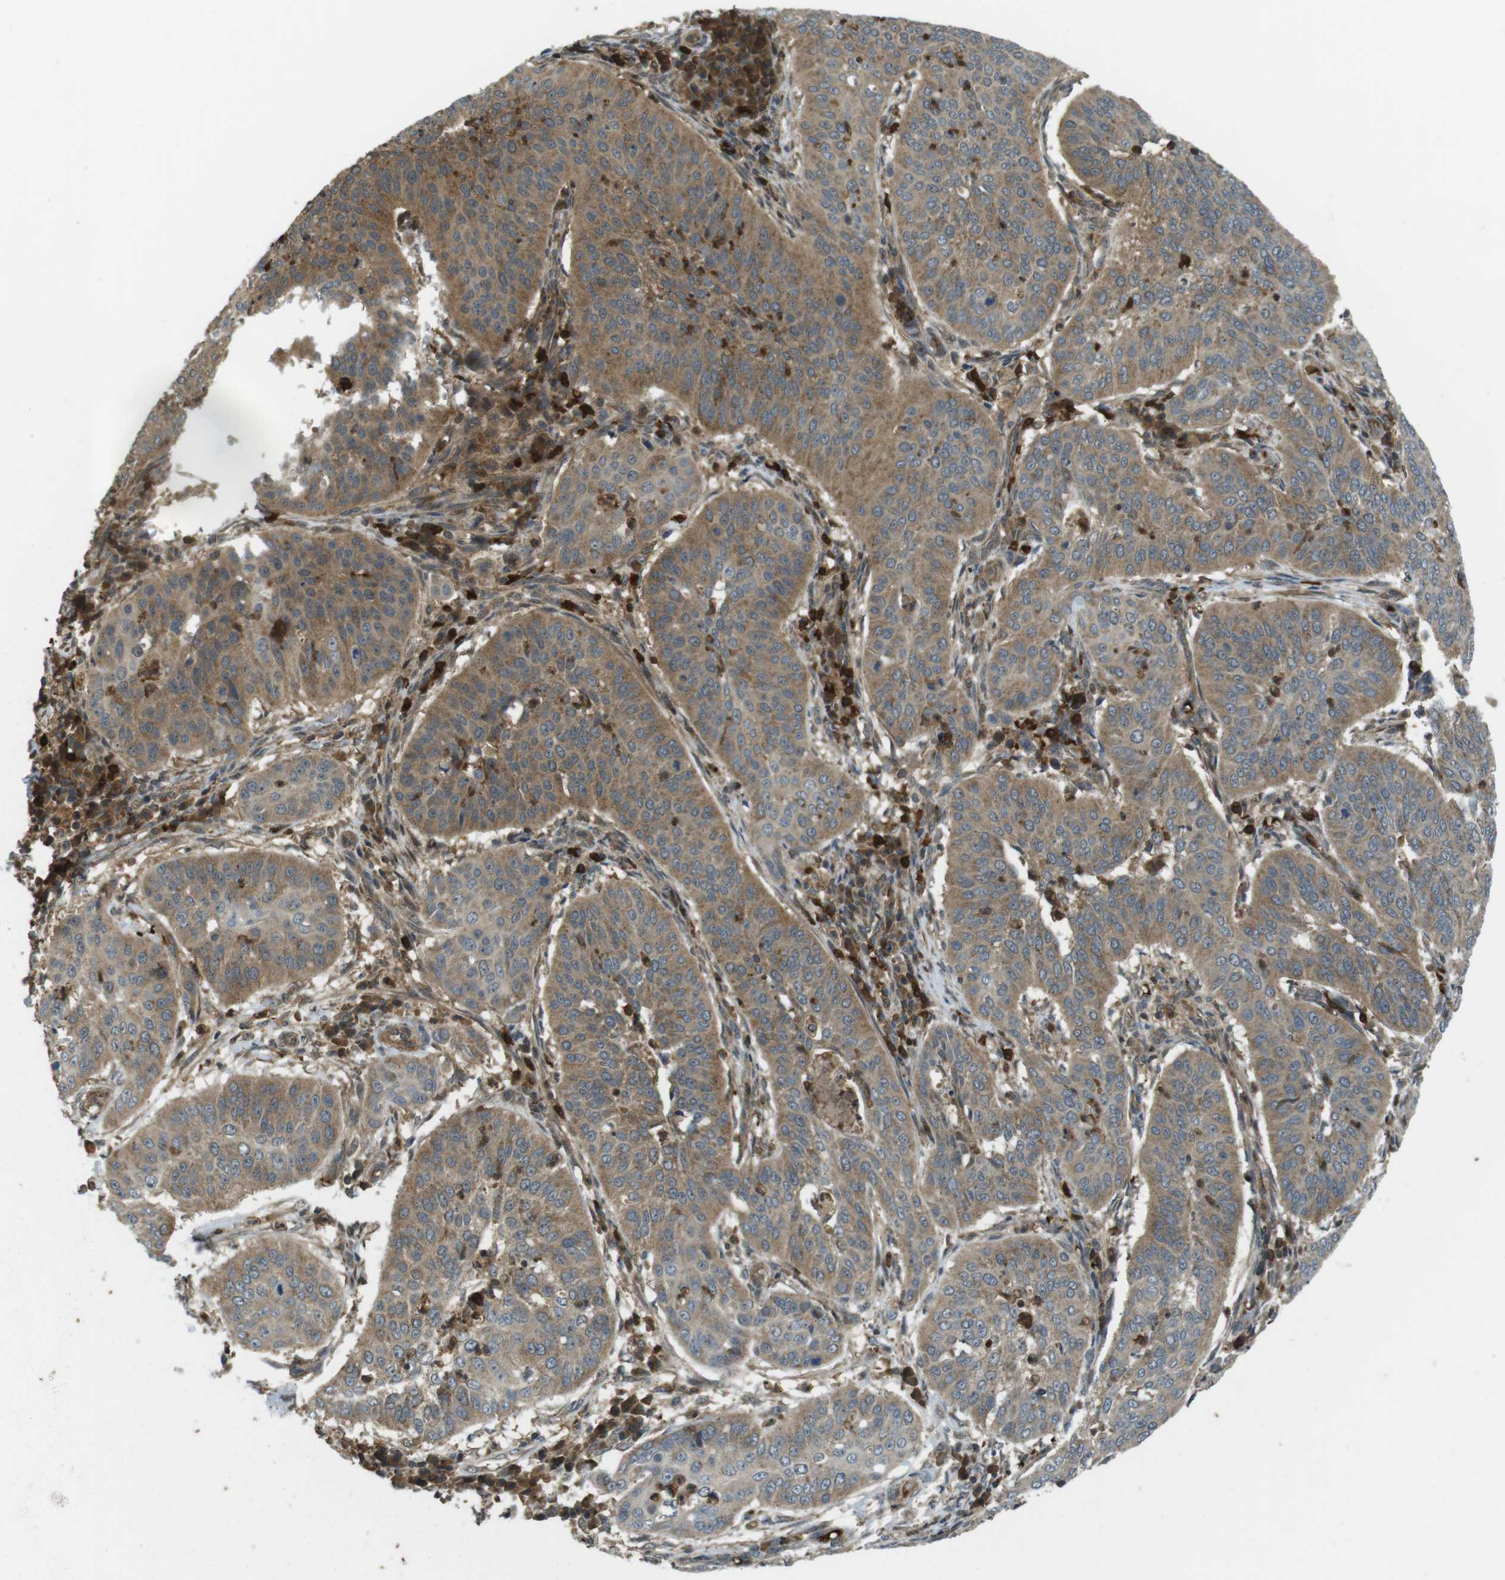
{"staining": {"intensity": "moderate", "quantity": ">75%", "location": "cytoplasmic/membranous"}, "tissue": "cervical cancer", "cell_type": "Tumor cells", "image_type": "cancer", "snomed": [{"axis": "morphology", "description": "Normal tissue, NOS"}, {"axis": "morphology", "description": "Squamous cell carcinoma, NOS"}, {"axis": "topography", "description": "Cervix"}], "caption": "Protein expression analysis of squamous cell carcinoma (cervical) demonstrates moderate cytoplasmic/membranous positivity in approximately >75% of tumor cells.", "gene": "LRRC3B", "patient": {"sex": "female", "age": 39}}